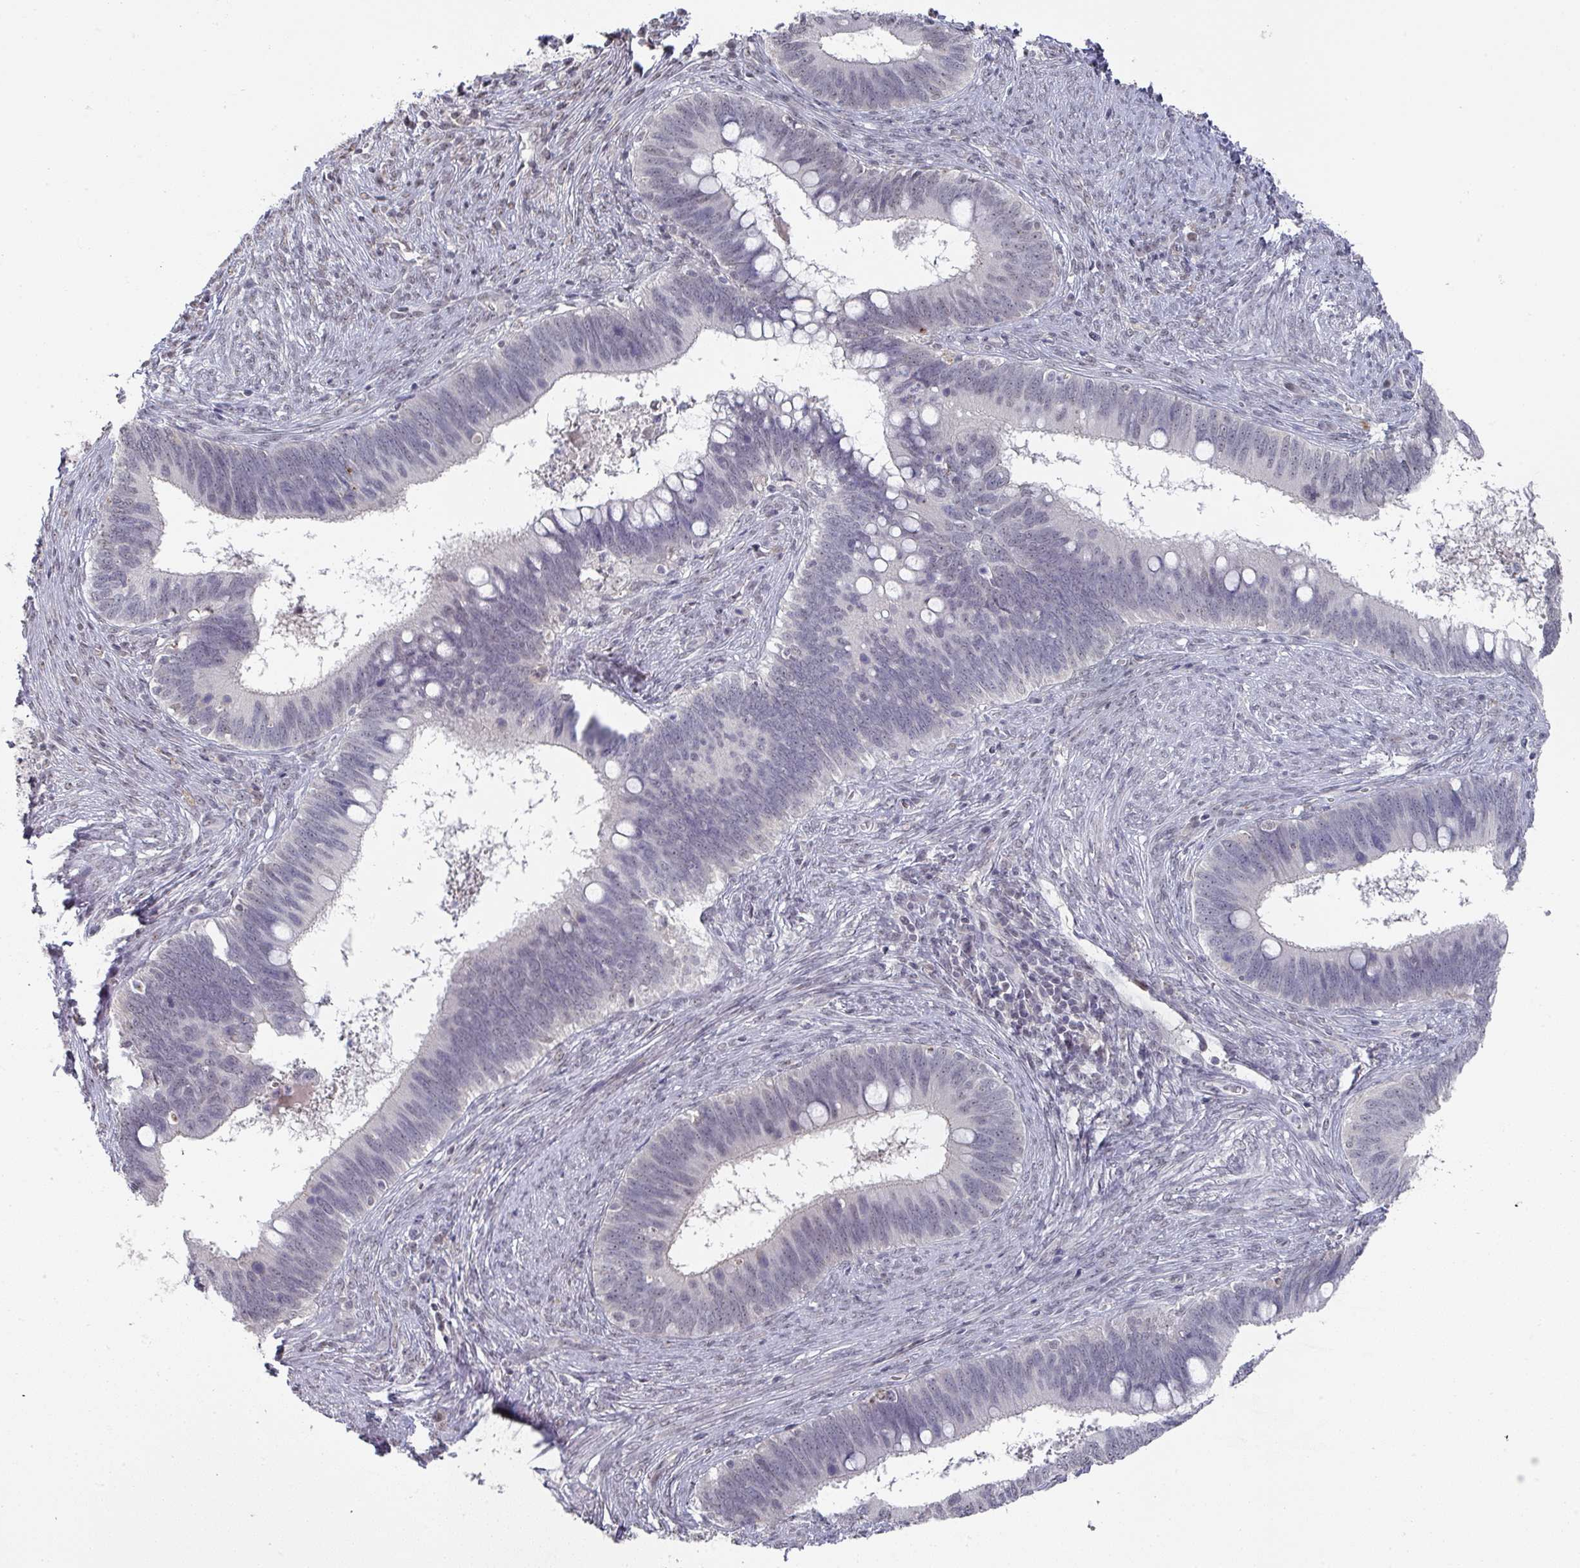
{"staining": {"intensity": "negative", "quantity": "none", "location": "none"}, "tissue": "cervical cancer", "cell_type": "Tumor cells", "image_type": "cancer", "snomed": [{"axis": "morphology", "description": "Adenocarcinoma, NOS"}, {"axis": "topography", "description": "Cervix"}], "caption": "Image shows no significant protein staining in tumor cells of adenocarcinoma (cervical). (DAB immunohistochemistry visualized using brightfield microscopy, high magnification).", "gene": "ZNF654", "patient": {"sex": "female", "age": 42}}